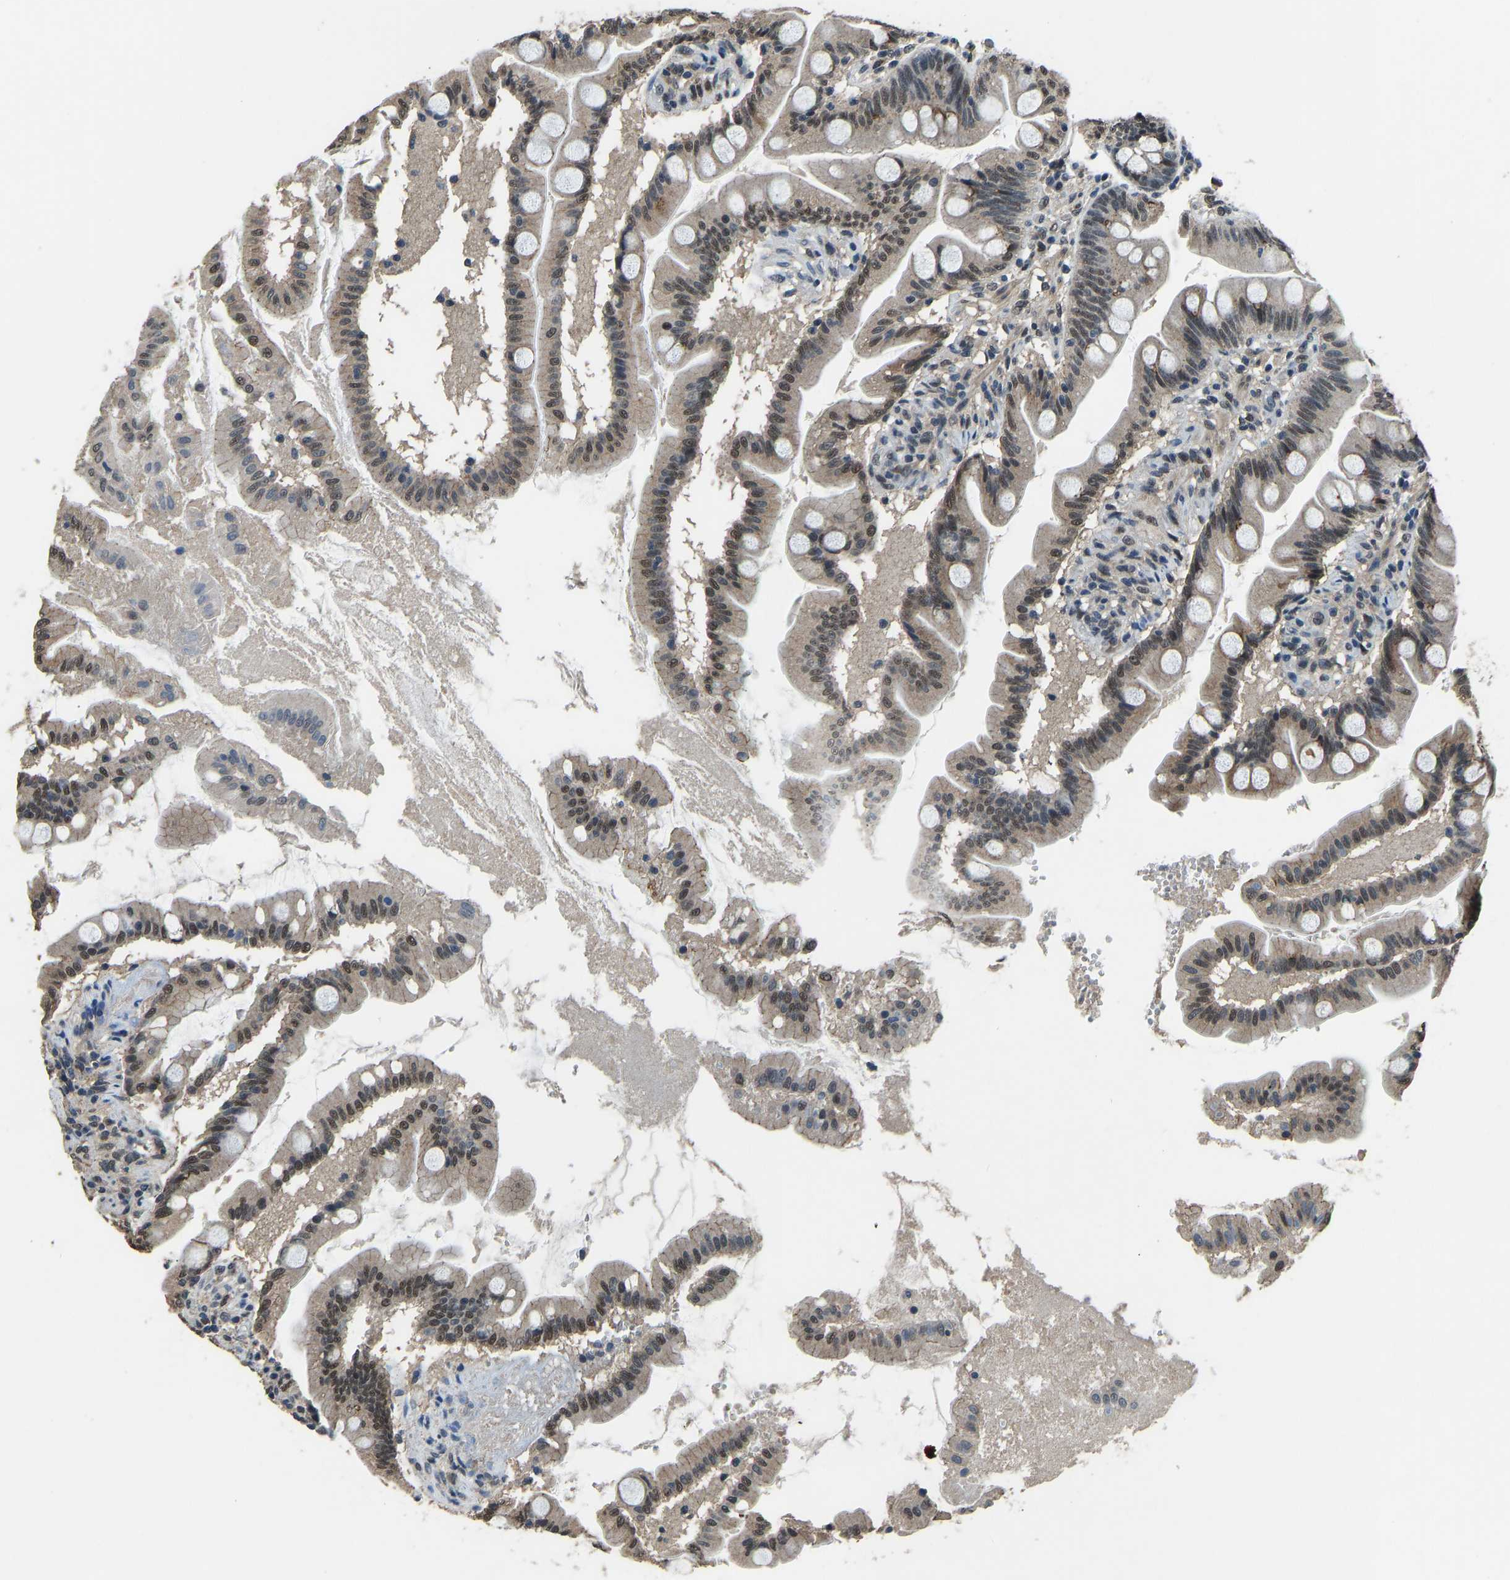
{"staining": {"intensity": "moderate", "quantity": ">75%", "location": "cytoplasmic/membranous,nuclear"}, "tissue": "small intestine", "cell_type": "Glandular cells", "image_type": "normal", "snomed": [{"axis": "morphology", "description": "Normal tissue, NOS"}, {"axis": "topography", "description": "Small intestine"}], "caption": "A micrograph of small intestine stained for a protein demonstrates moderate cytoplasmic/membranous,nuclear brown staining in glandular cells. (DAB IHC, brown staining for protein, blue staining for nuclei).", "gene": "TOX4", "patient": {"sex": "female", "age": 56}}